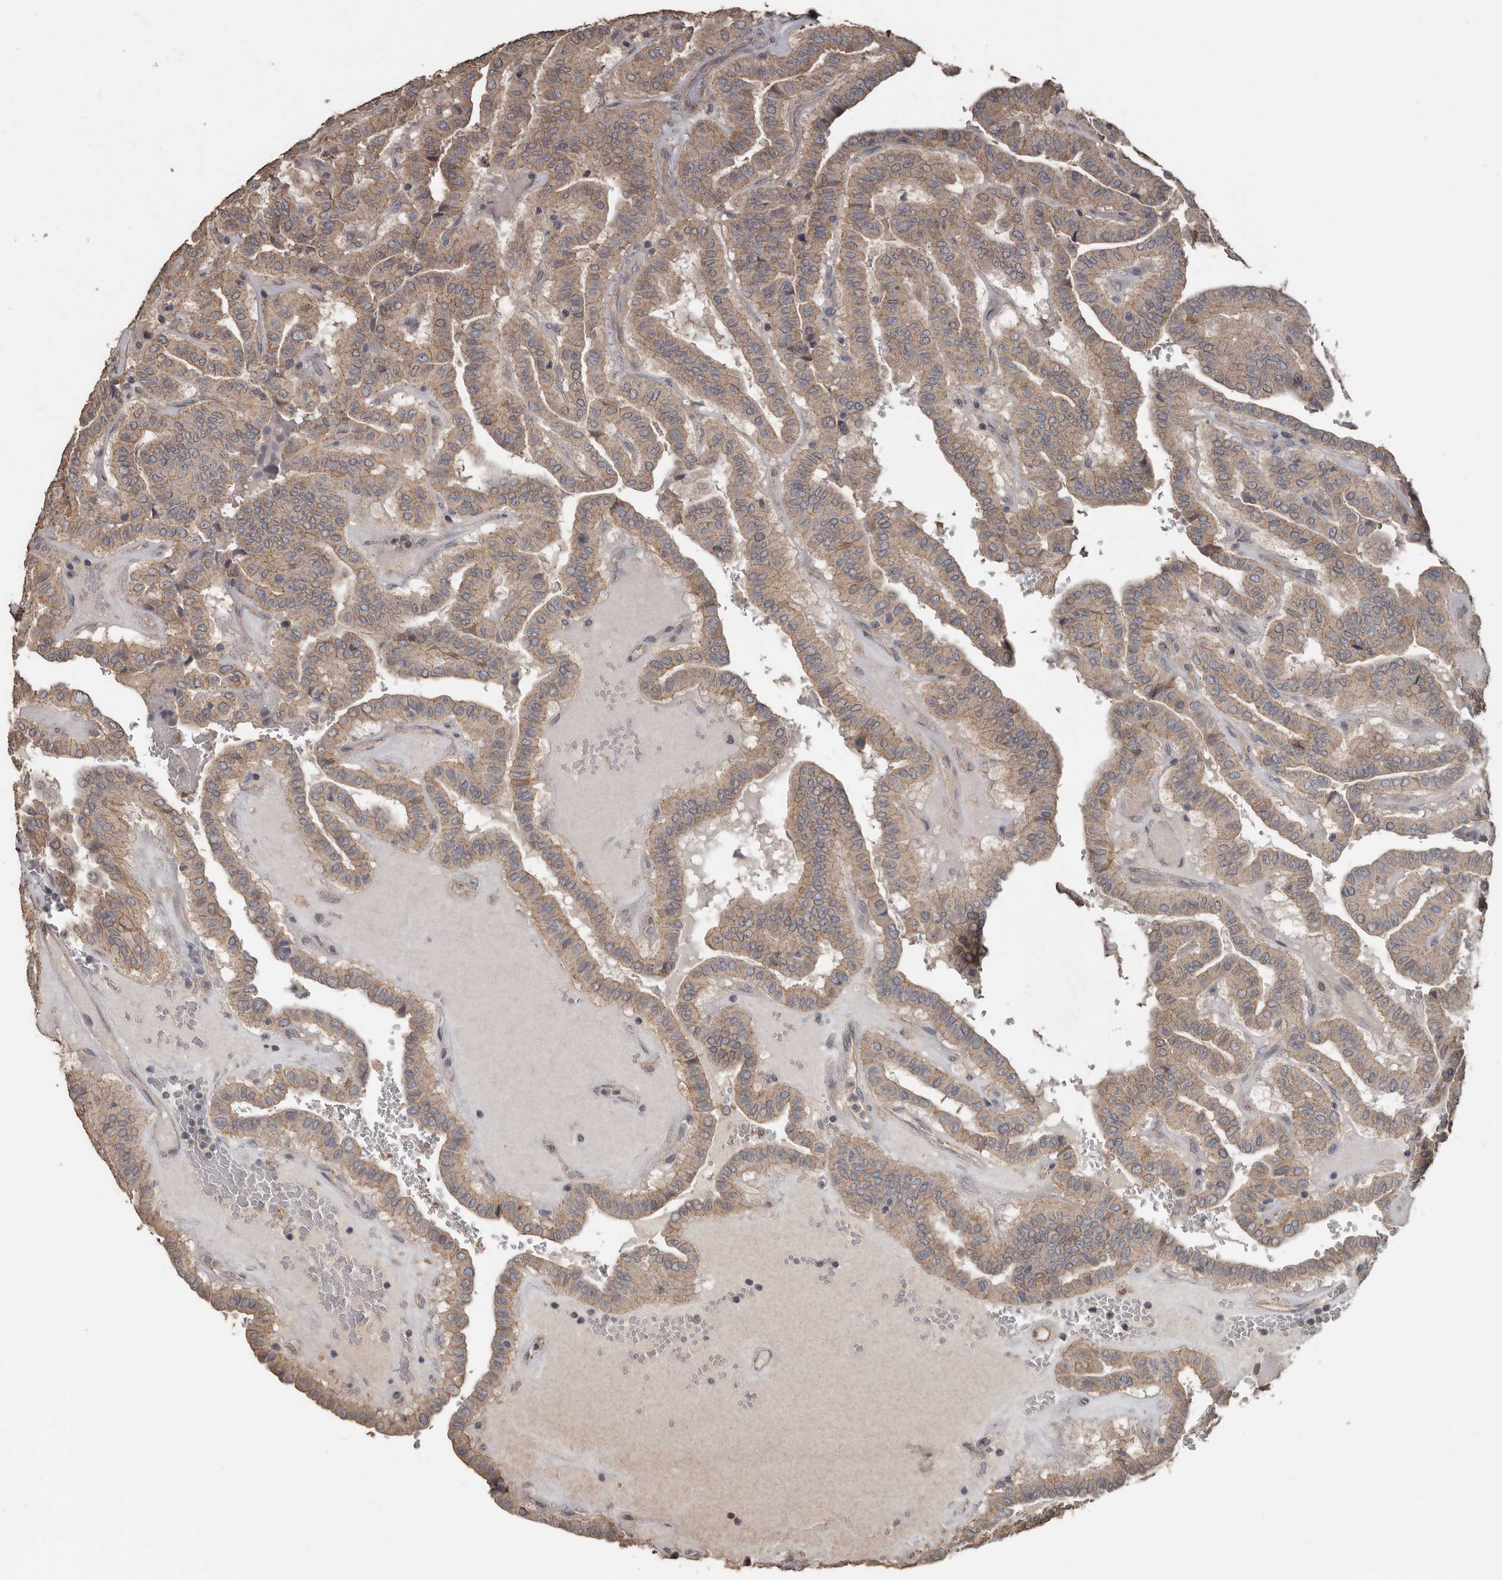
{"staining": {"intensity": "weak", "quantity": ">75%", "location": "cytoplasmic/membranous"}, "tissue": "thyroid cancer", "cell_type": "Tumor cells", "image_type": "cancer", "snomed": [{"axis": "morphology", "description": "Papillary adenocarcinoma, NOS"}, {"axis": "topography", "description": "Thyroid gland"}], "caption": "Thyroid cancer stained for a protein displays weak cytoplasmic/membranous positivity in tumor cells. (Stains: DAB (3,3'-diaminobenzidine) in brown, nuclei in blue, Microscopy: brightfield microscopy at high magnification).", "gene": "HYAL4", "patient": {"sex": "male", "age": 77}}